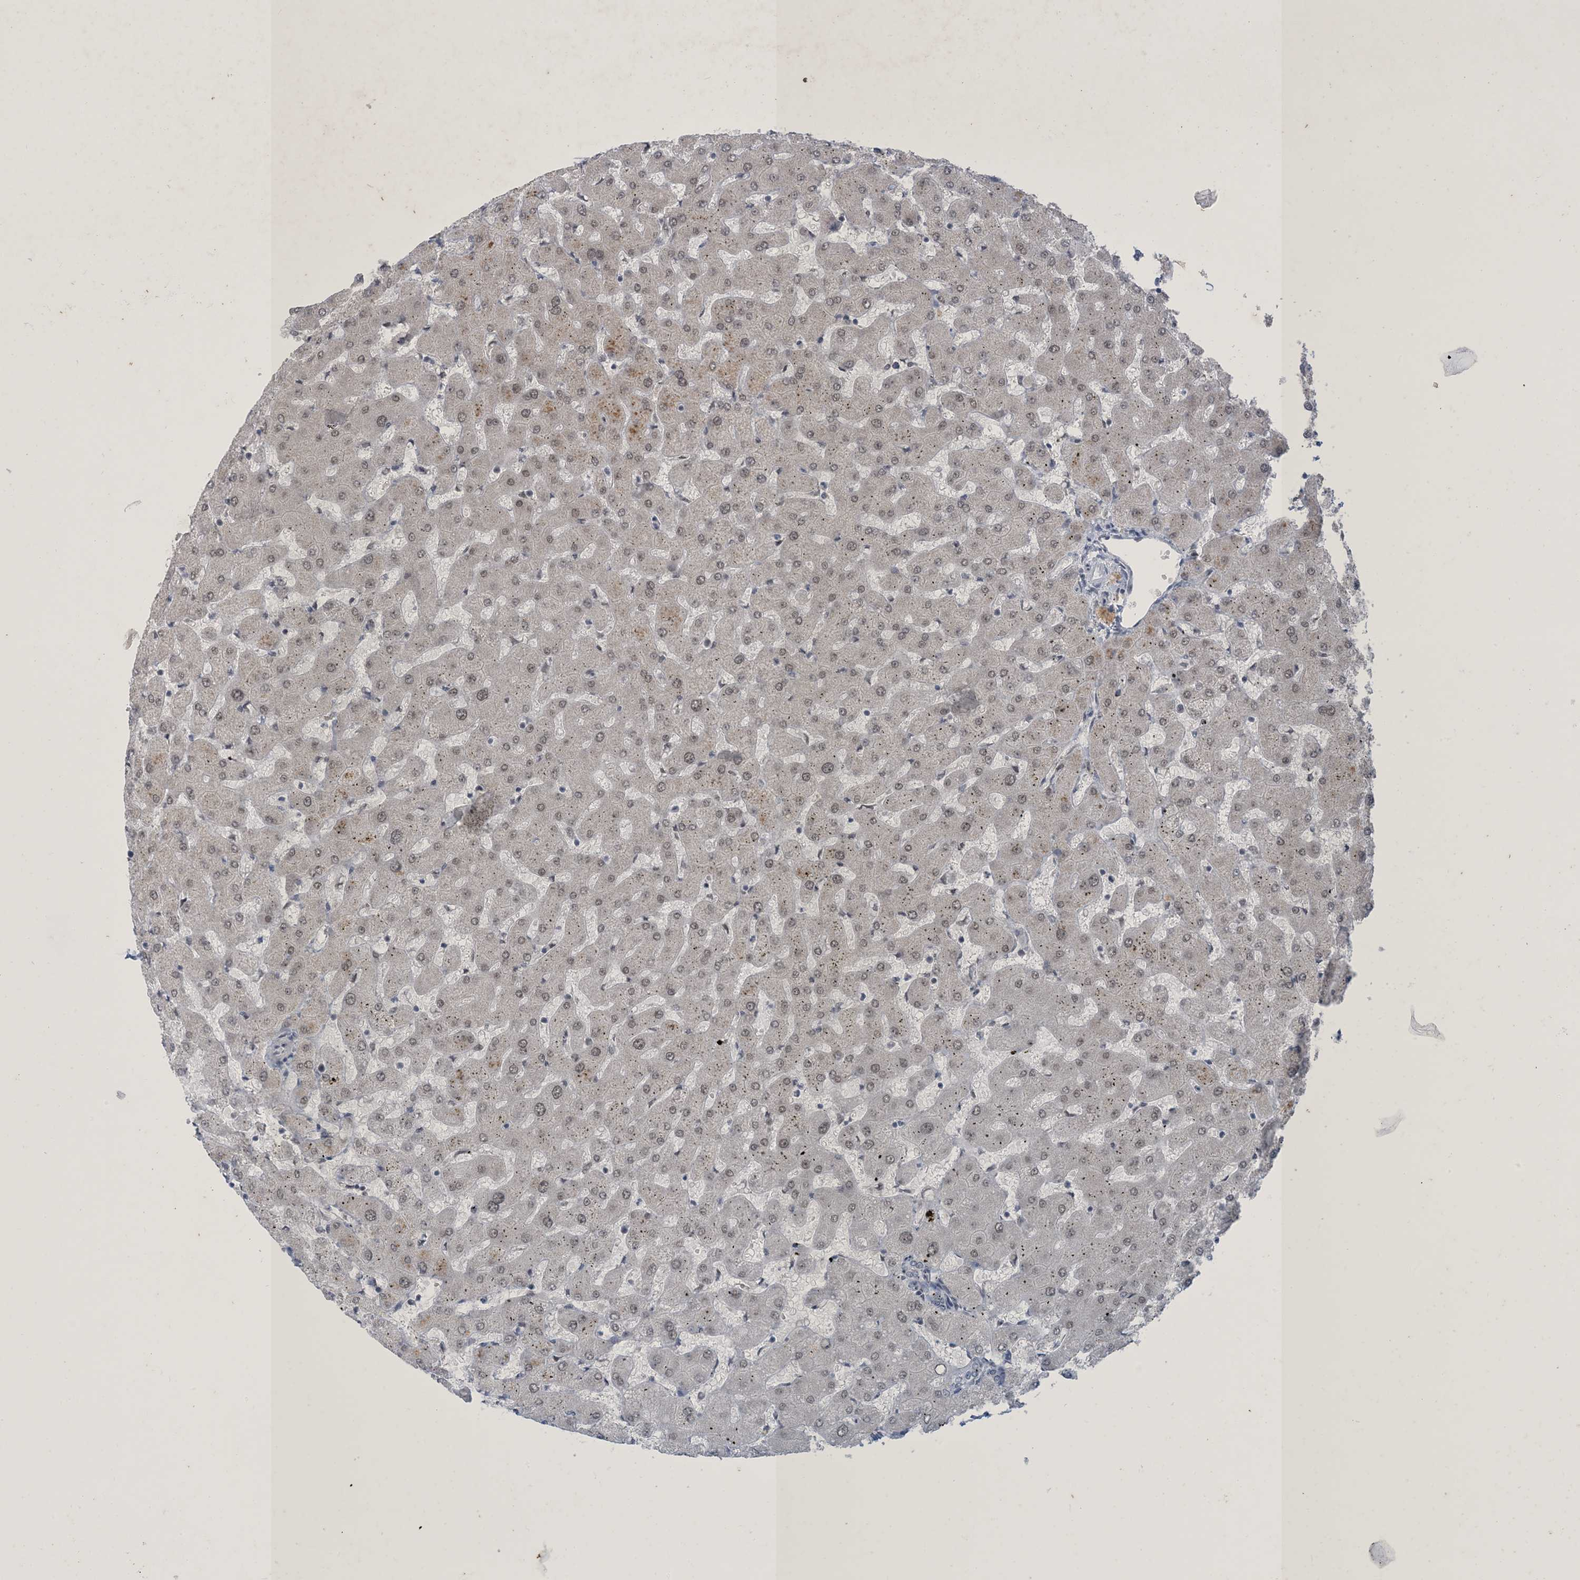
{"staining": {"intensity": "negative", "quantity": "none", "location": "none"}, "tissue": "liver", "cell_type": "Cholangiocytes", "image_type": "normal", "snomed": [{"axis": "morphology", "description": "Normal tissue, NOS"}, {"axis": "topography", "description": "Liver"}], "caption": "IHC of benign human liver displays no positivity in cholangiocytes.", "gene": "ZNF674", "patient": {"sex": "female", "age": 63}}